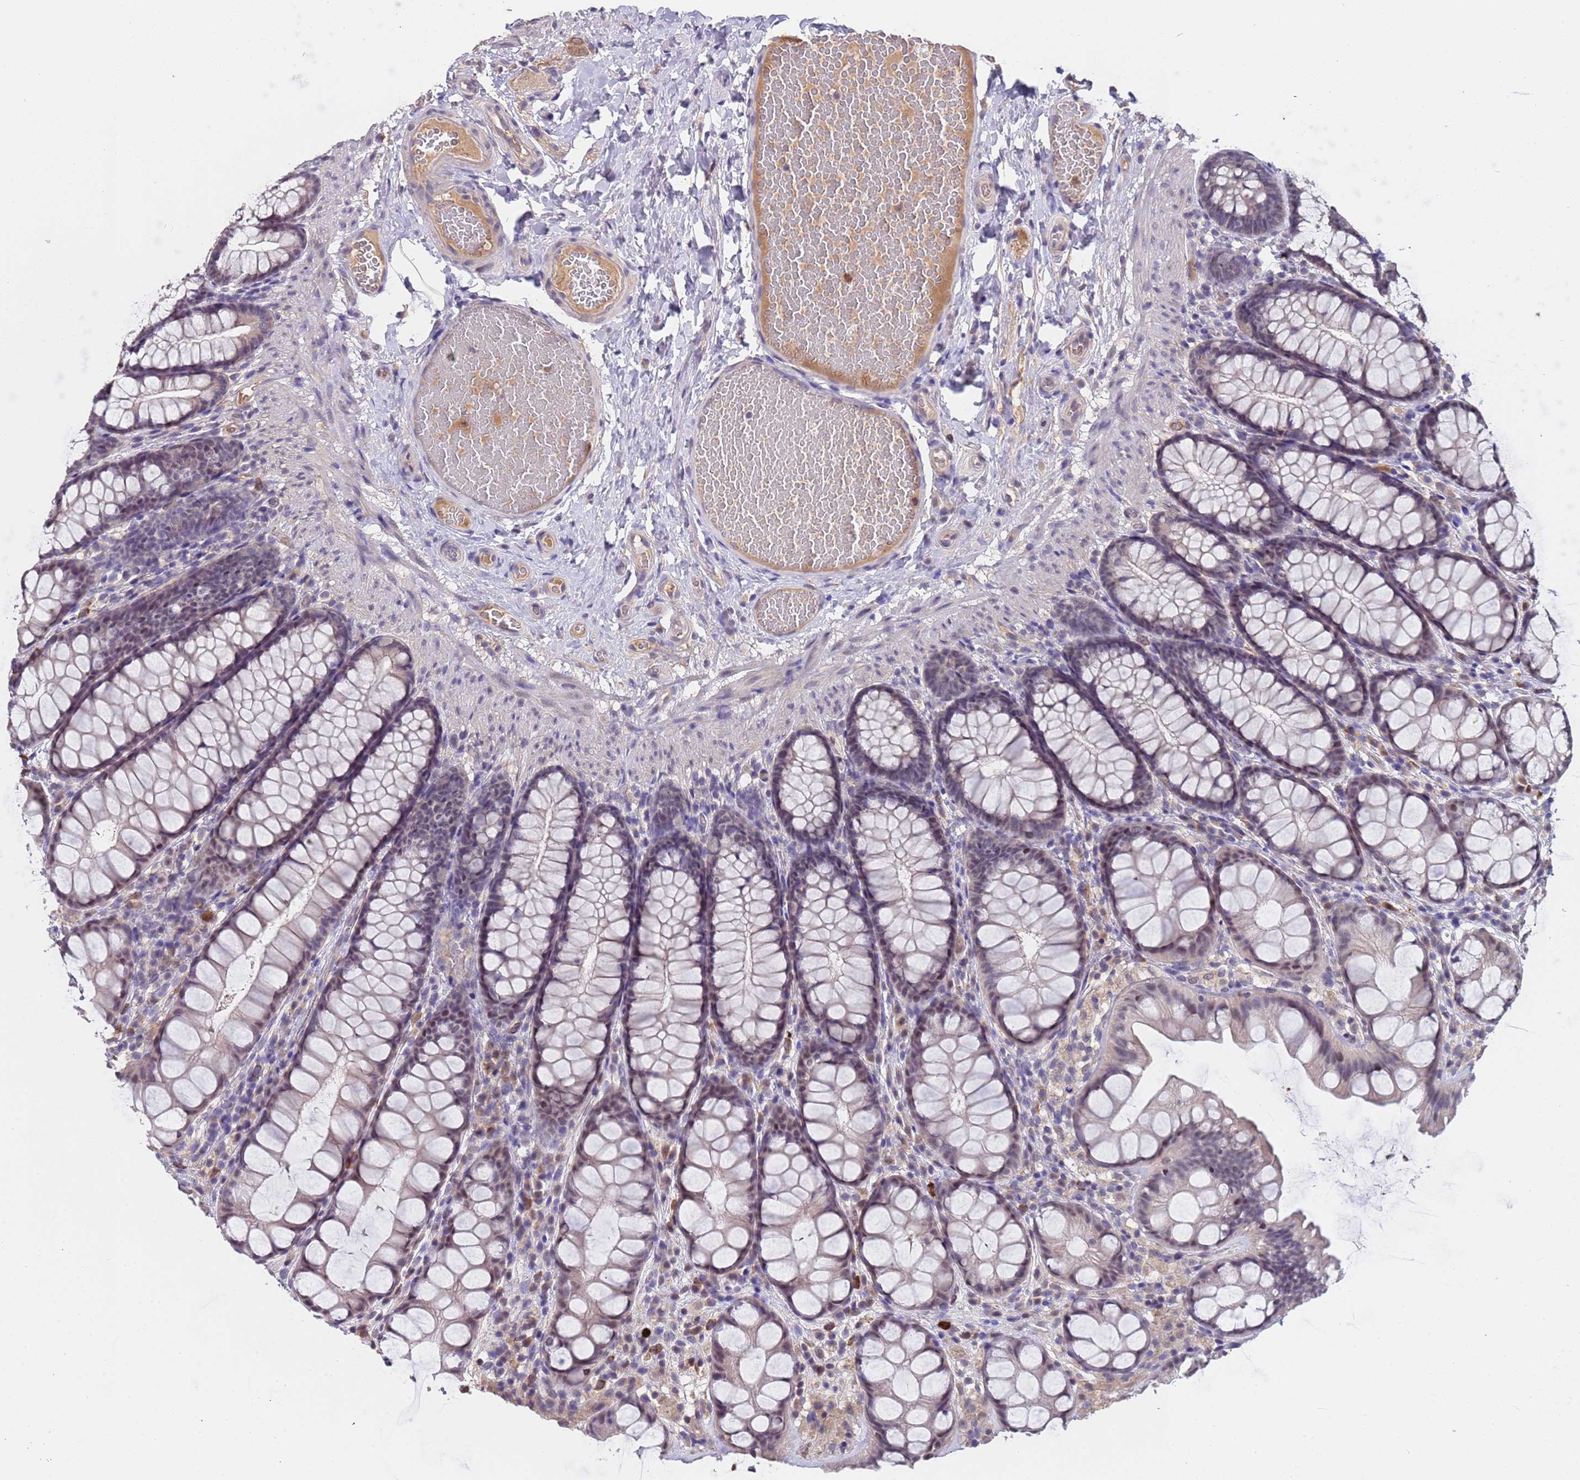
{"staining": {"intensity": "weak", "quantity": ">75%", "location": "cytoplasmic/membranous"}, "tissue": "colon", "cell_type": "Endothelial cells", "image_type": "normal", "snomed": [{"axis": "morphology", "description": "Normal tissue, NOS"}, {"axis": "topography", "description": "Colon"}], "caption": "The image reveals immunohistochemical staining of unremarkable colon. There is weak cytoplasmic/membranous positivity is appreciated in about >75% of endothelial cells.", "gene": "ZNF248", "patient": {"sex": "male", "age": 47}}